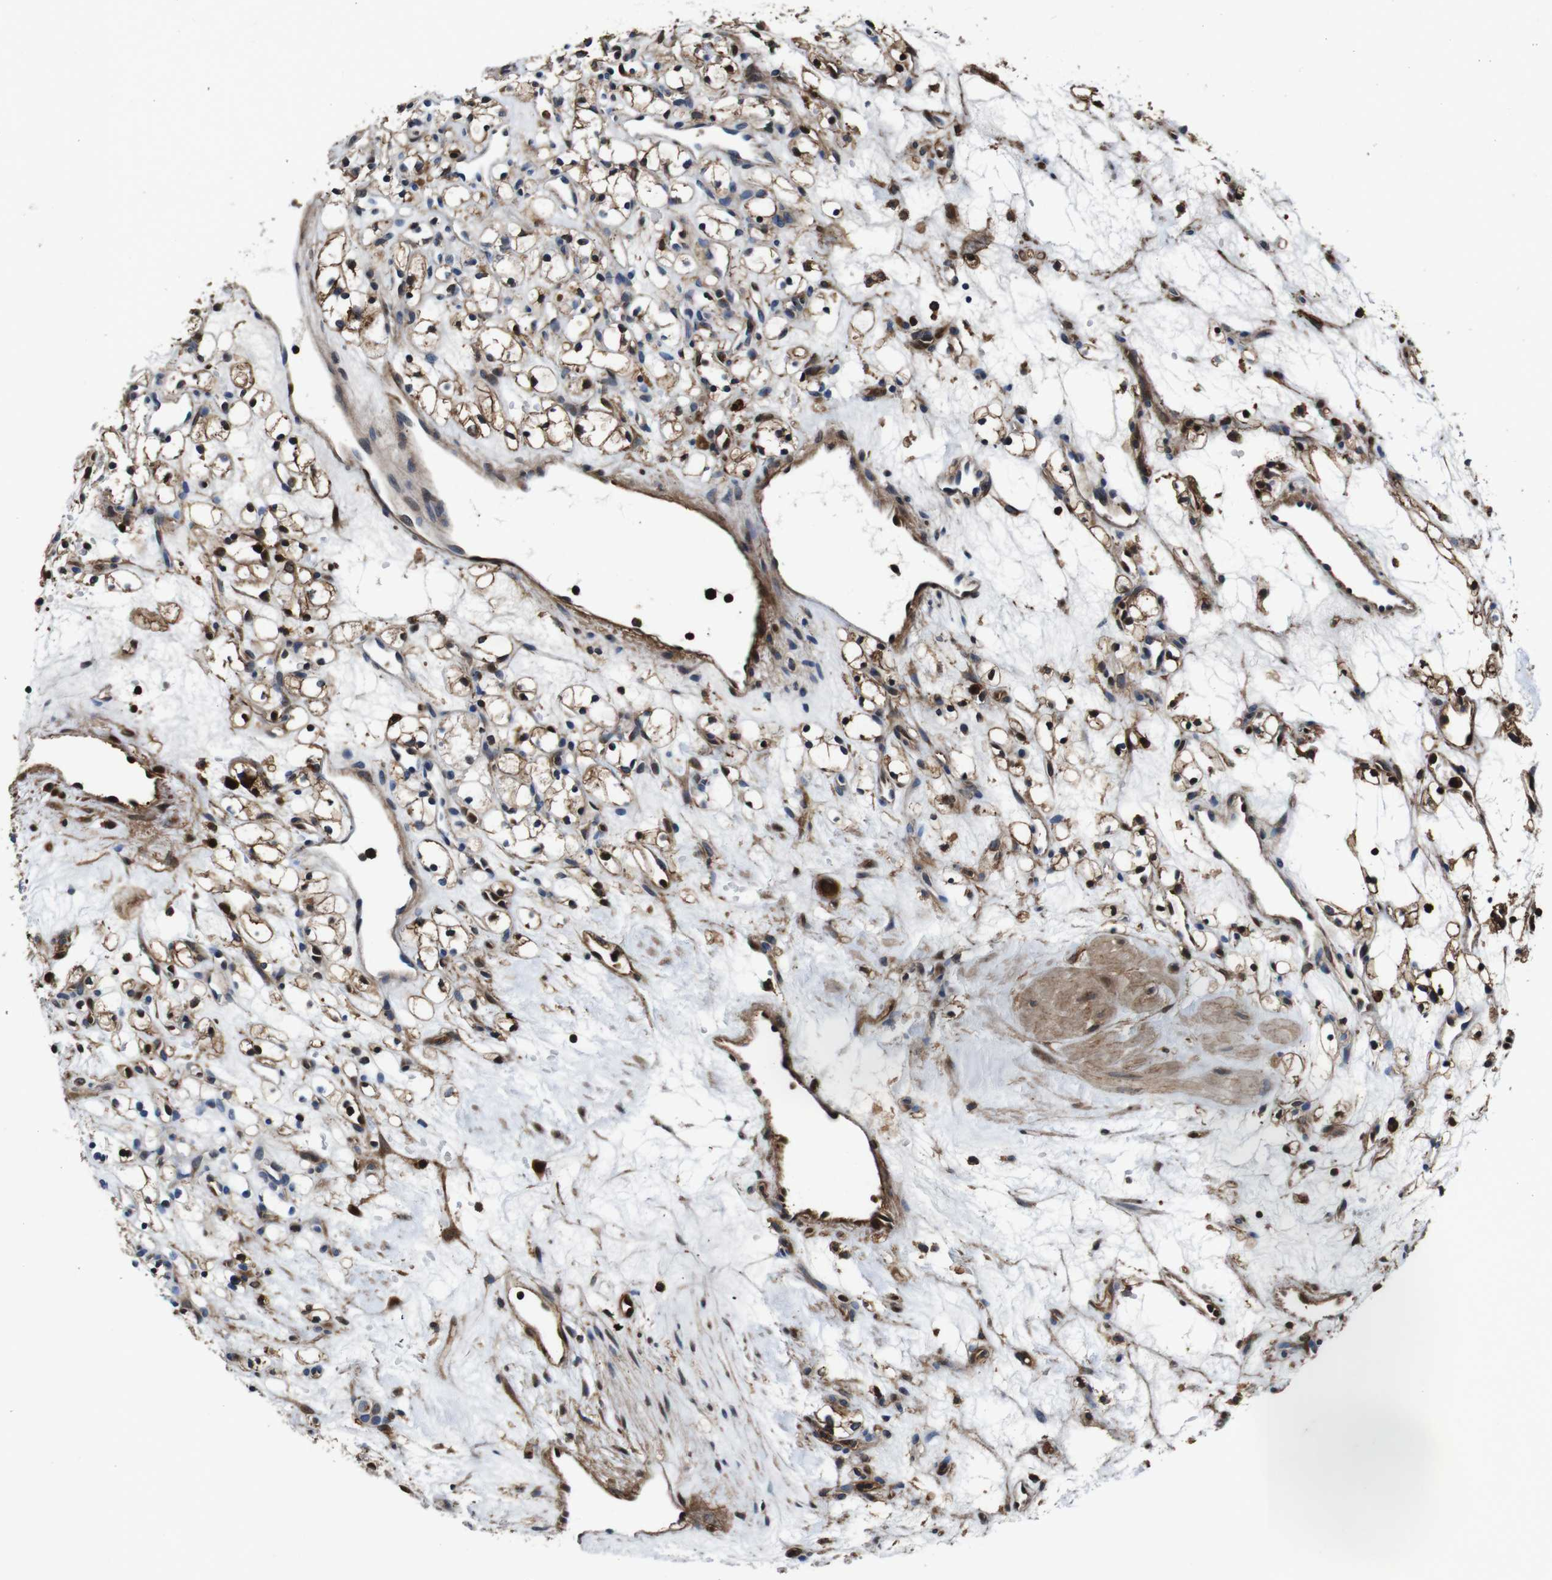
{"staining": {"intensity": "moderate", "quantity": "25%-75%", "location": "nuclear"}, "tissue": "renal cancer", "cell_type": "Tumor cells", "image_type": "cancer", "snomed": [{"axis": "morphology", "description": "Adenocarcinoma, NOS"}, {"axis": "topography", "description": "Kidney"}], "caption": "Renal cancer stained for a protein exhibits moderate nuclear positivity in tumor cells. Nuclei are stained in blue.", "gene": "ANXA1", "patient": {"sex": "female", "age": 60}}